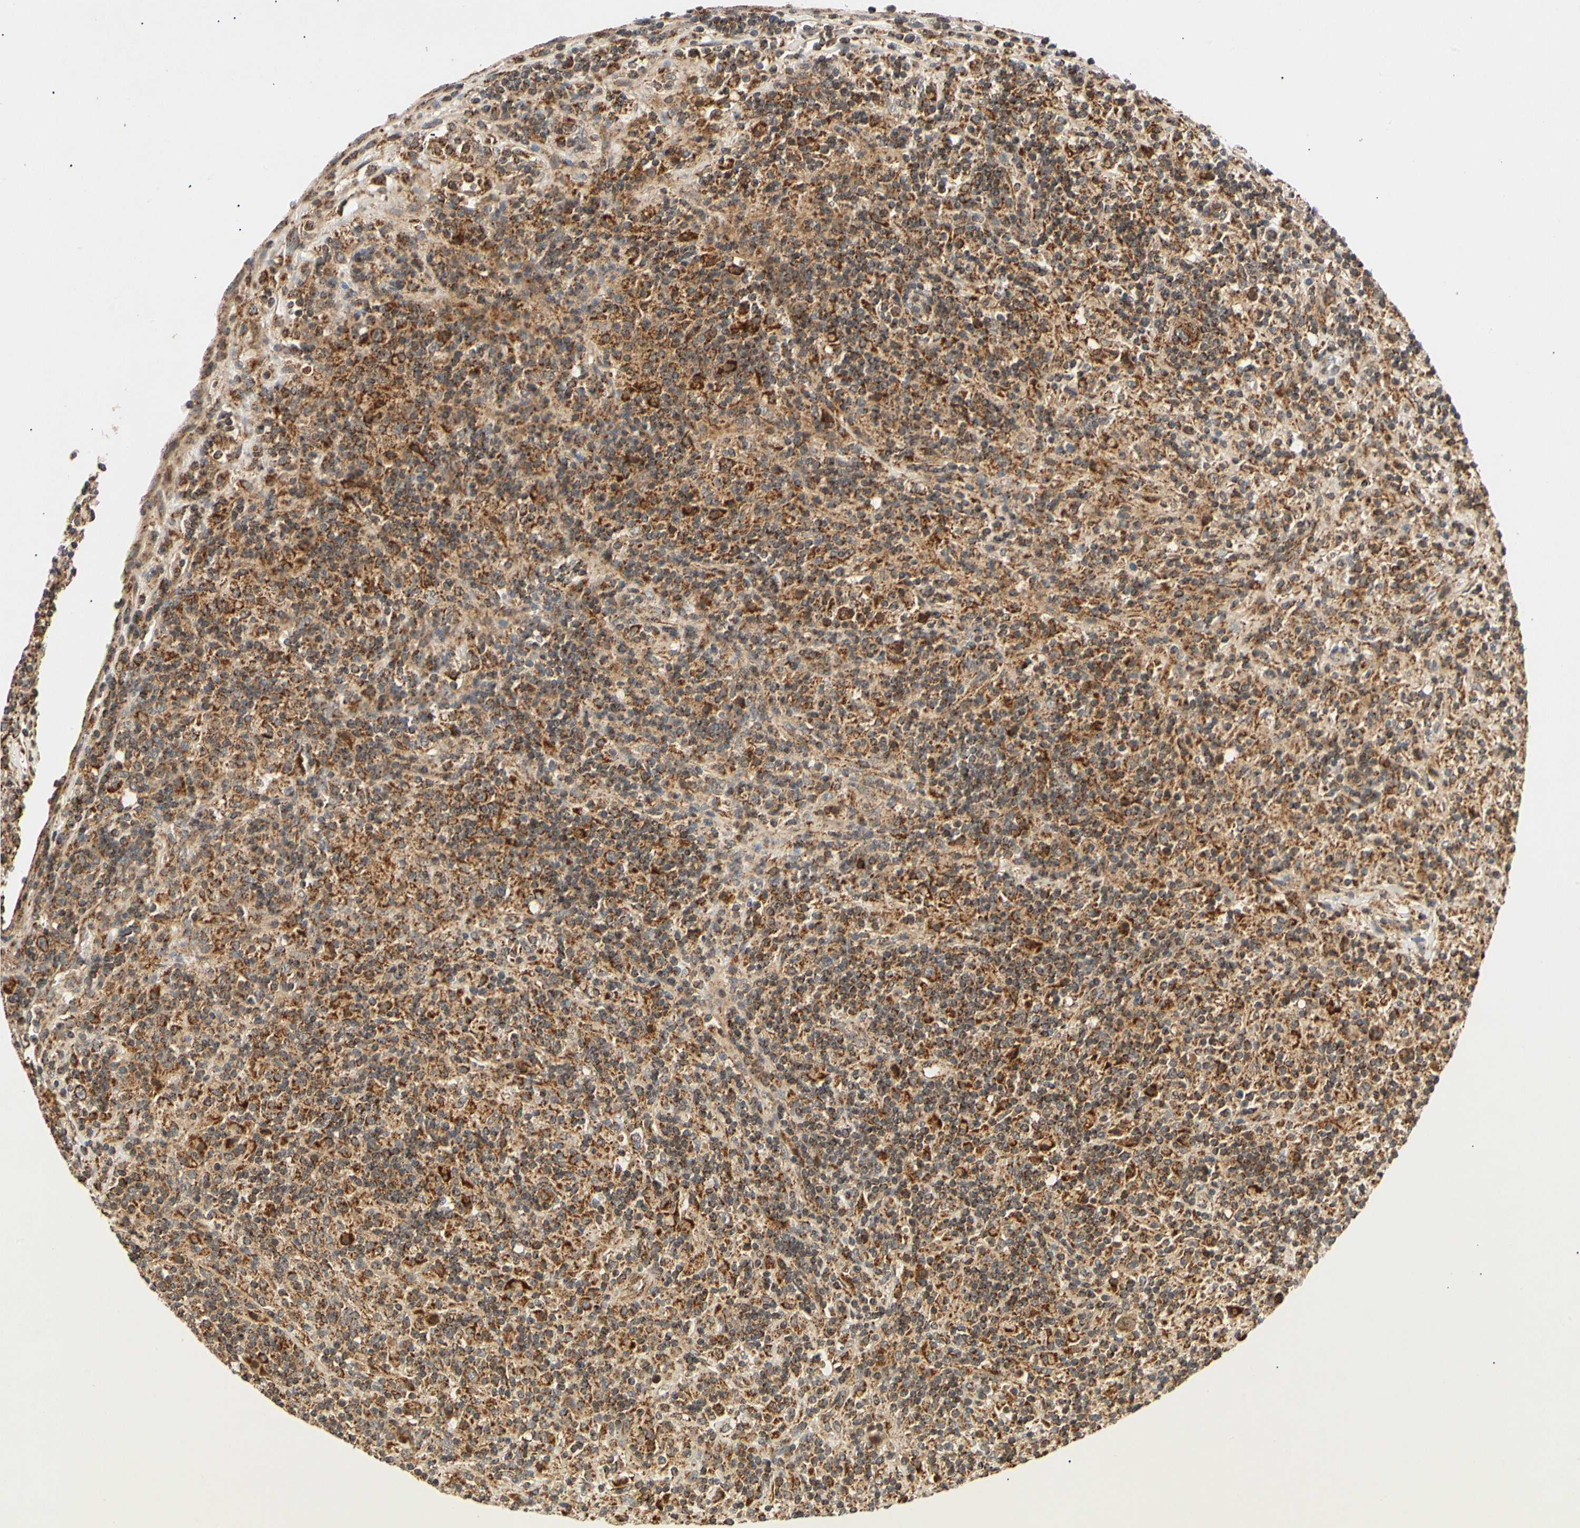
{"staining": {"intensity": "strong", "quantity": ">75%", "location": "cytoplasmic/membranous"}, "tissue": "lymphoma", "cell_type": "Tumor cells", "image_type": "cancer", "snomed": [{"axis": "morphology", "description": "Hodgkin's disease, NOS"}, {"axis": "topography", "description": "Lymph node"}], "caption": "Hodgkin's disease stained with DAB IHC reveals high levels of strong cytoplasmic/membranous positivity in approximately >75% of tumor cells.", "gene": "MRPS22", "patient": {"sex": "male", "age": 70}}